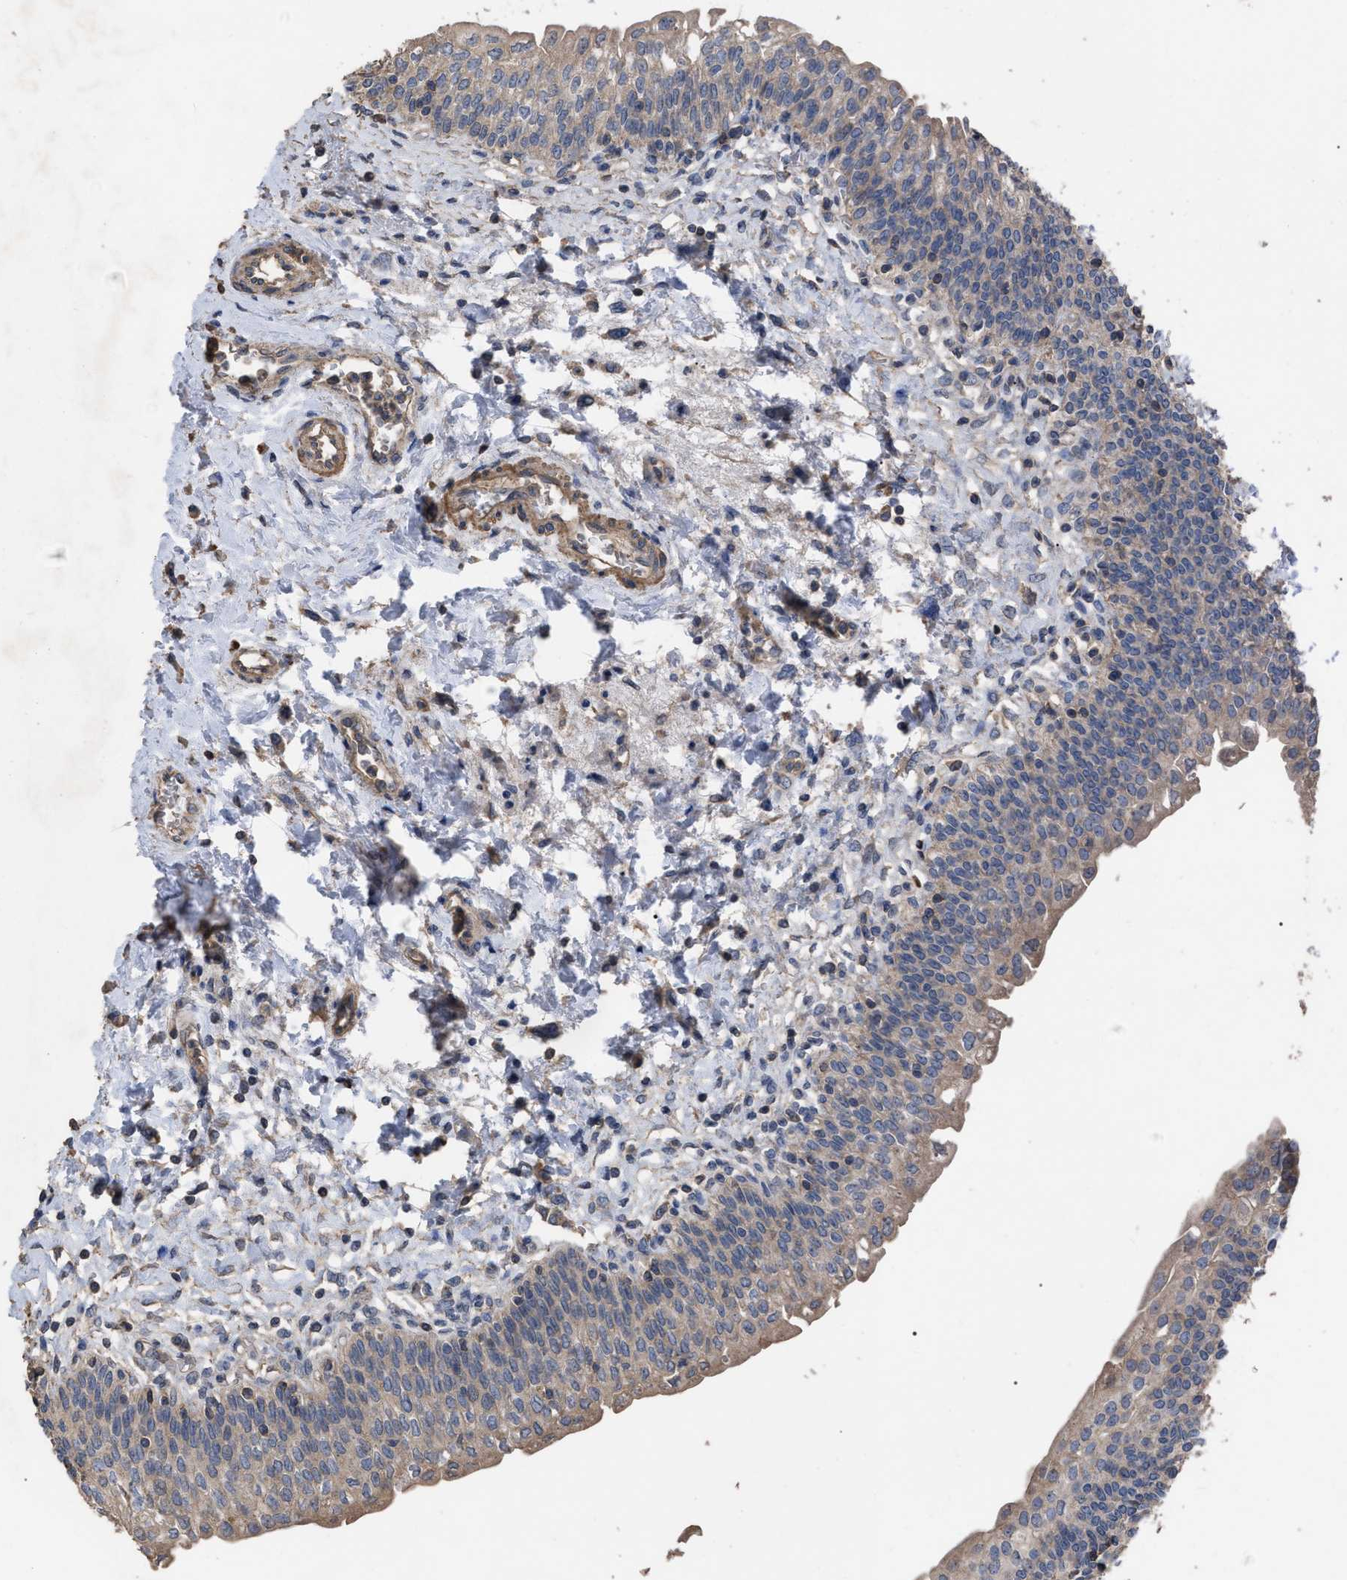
{"staining": {"intensity": "weak", "quantity": ">75%", "location": "cytoplasmic/membranous"}, "tissue": "urinary bladder", "cell_type": "Urothelial cells", "image_type": "normal", "snomed": [{"axis": "morphology", "description": "Normal tissue, NOS"}, {"axis": "topography", "description": "Urinary bladder"}], "caption": "Urothelial cells show low levels of weak cytoplasmic/membranous positivity in approximately >75% of cells in unremarkable urinary bladder.", "gene": "BTN2A1", "patient": {"sex": "male", "age": 55}}